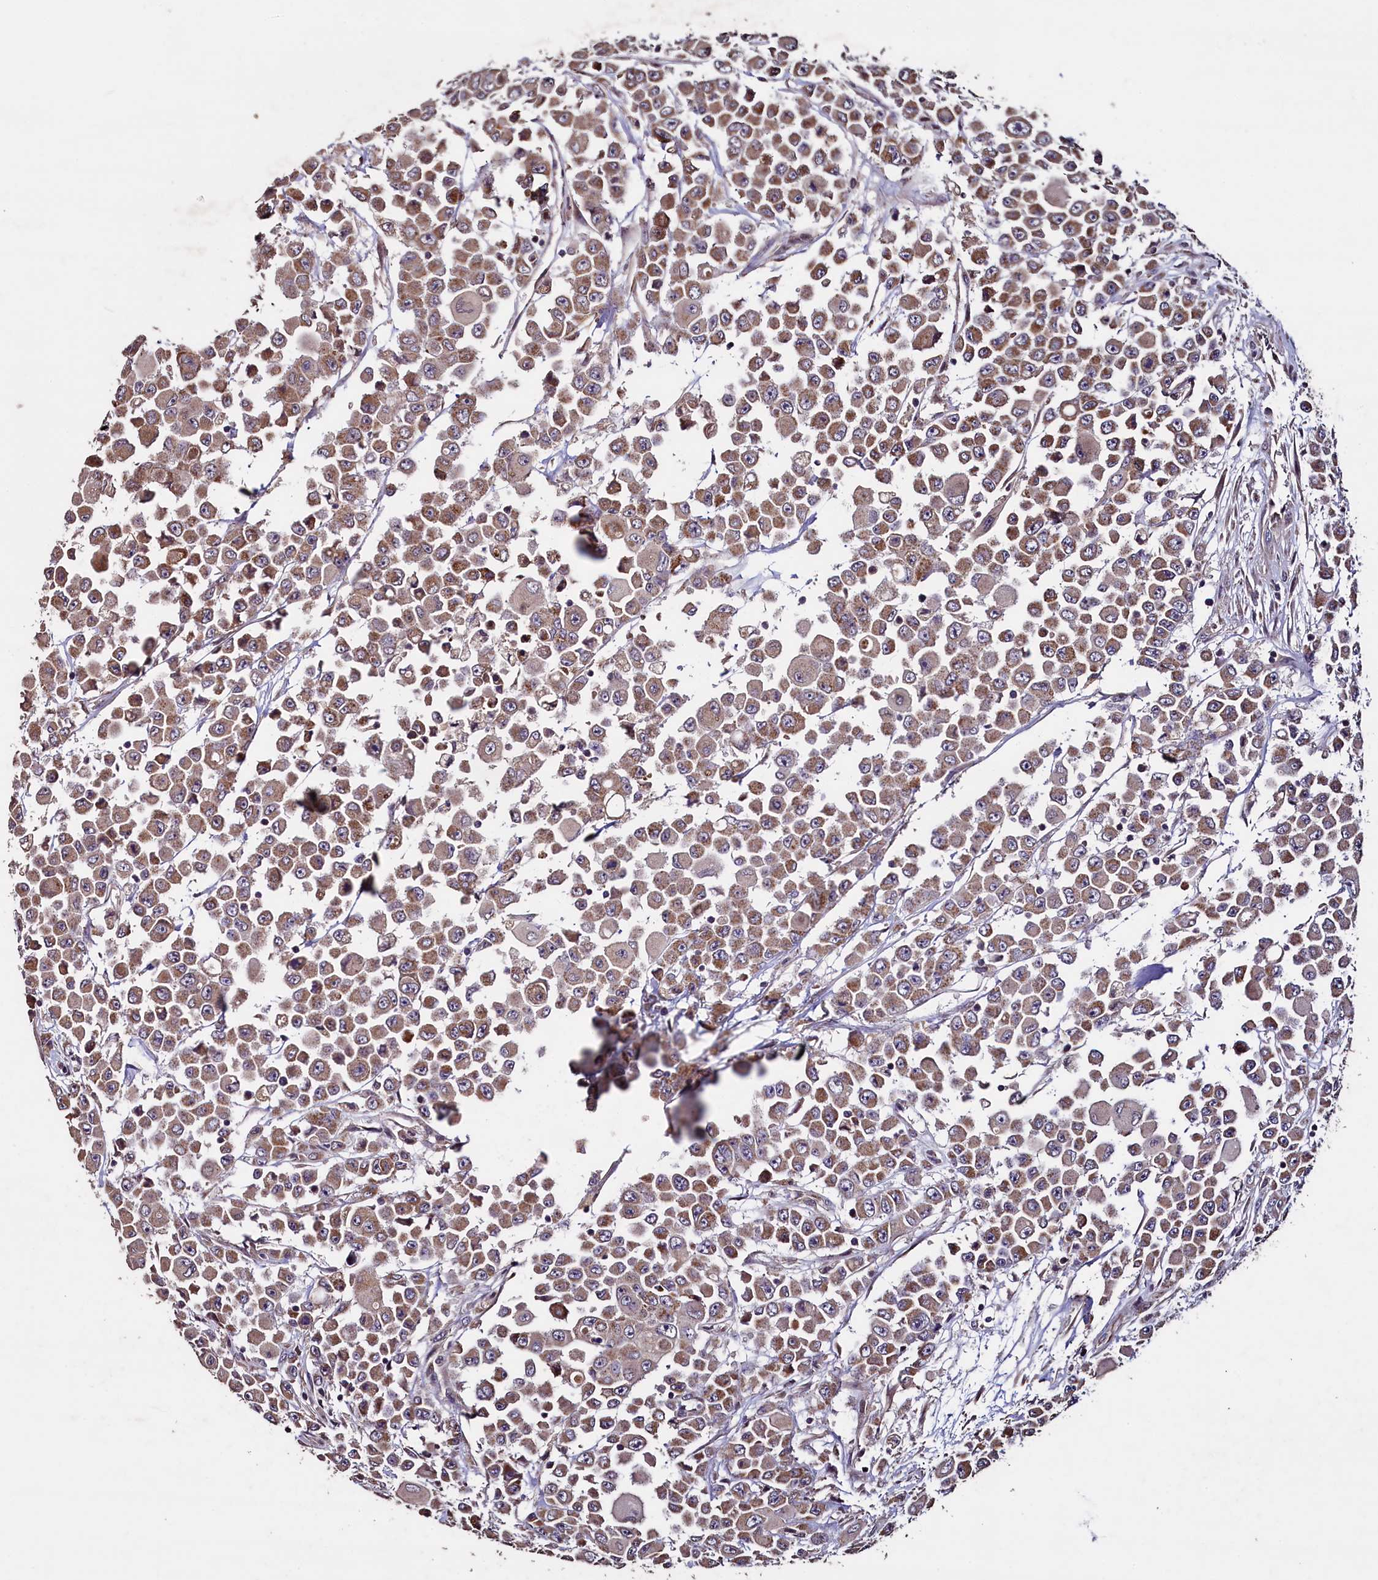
{"staining": {"intensity": "weak", "quantity": ">75%", "location": "cytoplasmic/membranous"}, "tissue": "colorectal cancer", "cell_type": "Tumor cells", "image_type": "cancer", "snomed": [{"axis": "morphology", "description": "Adenocarcinoma, NOS"}, {"axis": "topography", "description": "Colon"}], "caption": "This is an image of immunohistochemistry (IHC) staining of colorectal cancer, which shows weak staining in the cytoplasmic/membranous of tumor cells.", "gene": "COQ9", "patient": {"sex": "male", "age": 51}}